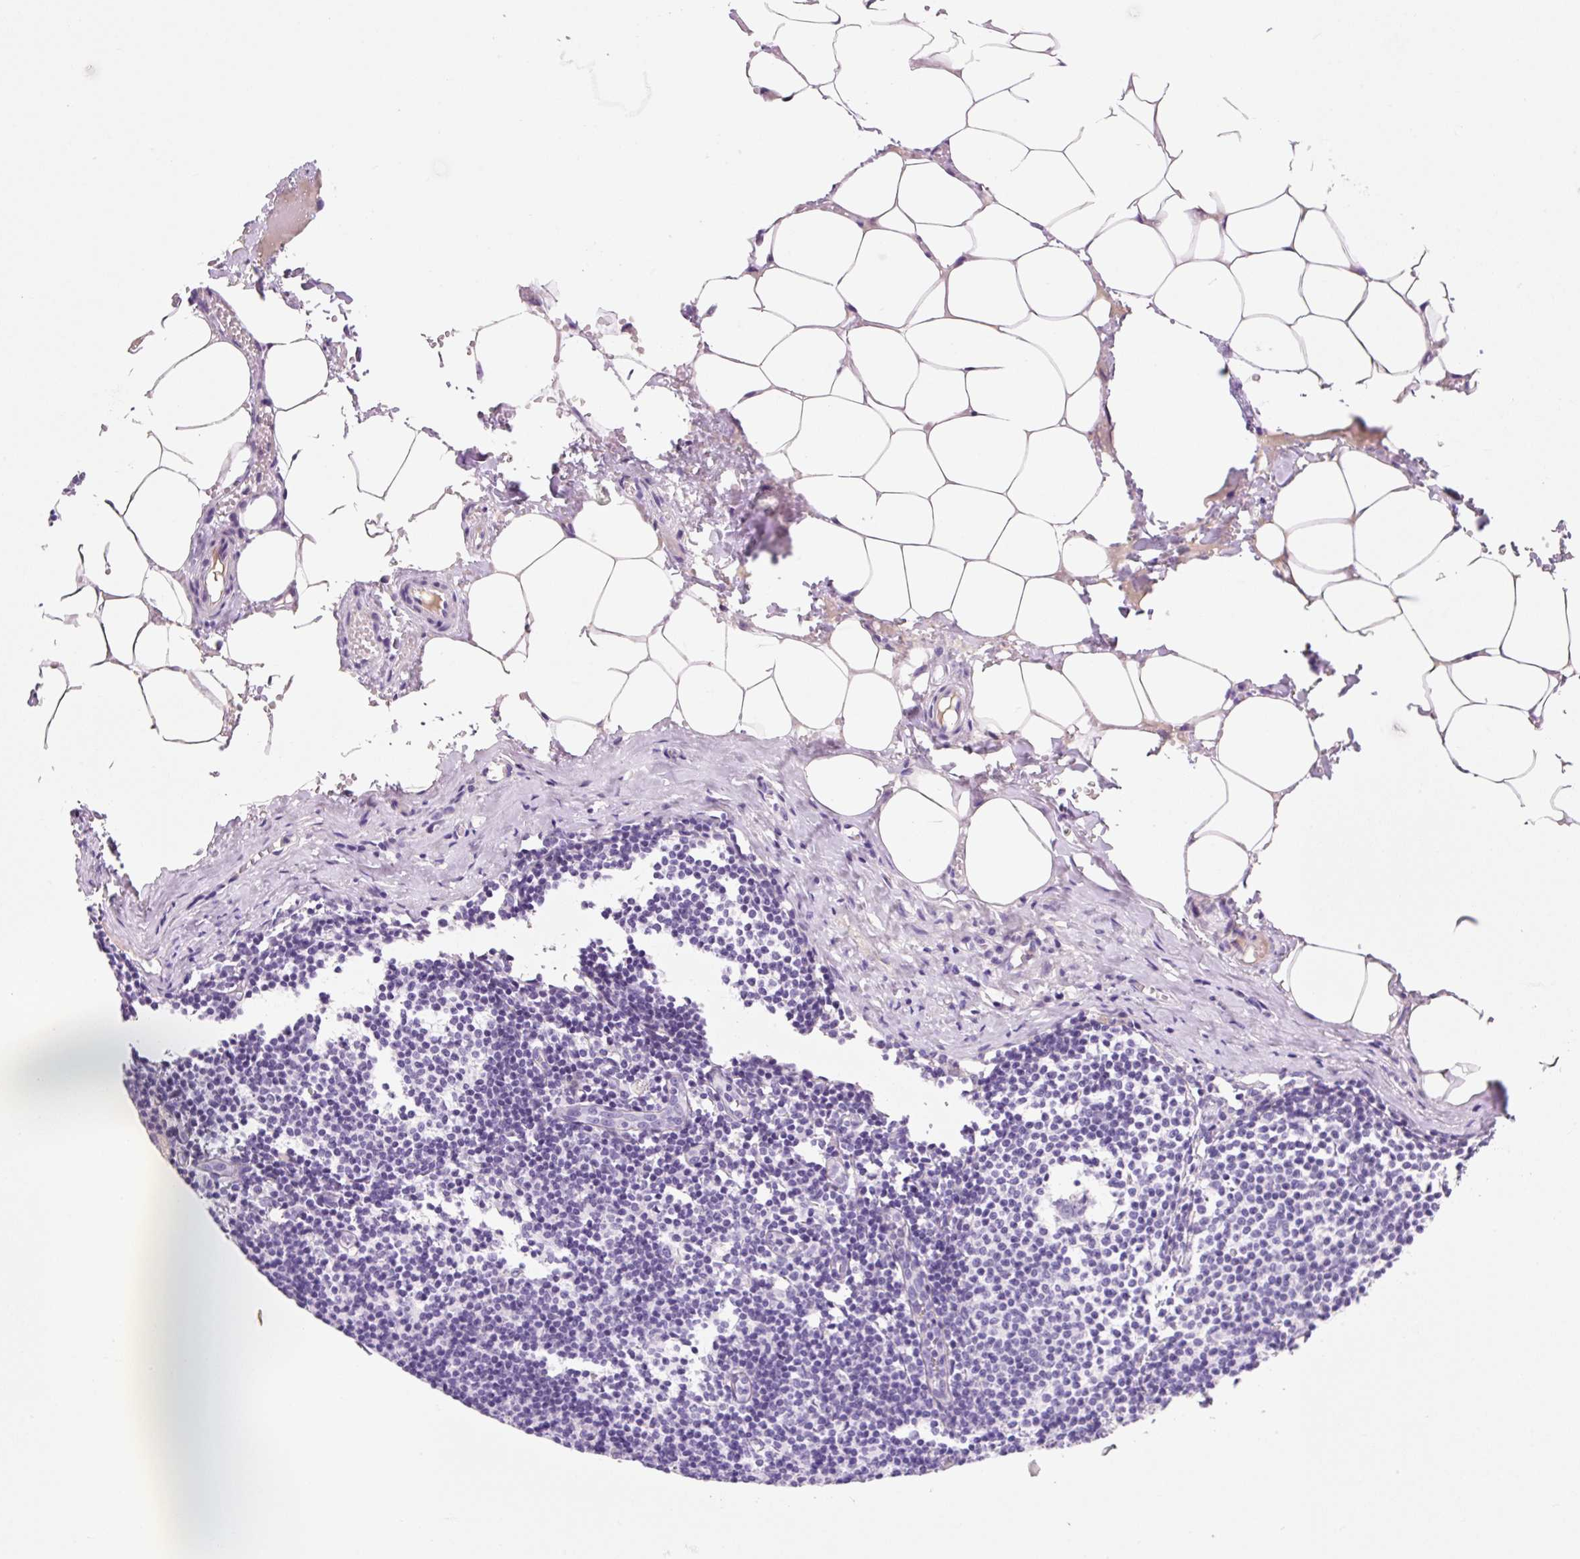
{"staining": {"intensity": "negative", "quantity": "none", "location": "none"}, "tissue": "lymph node", "cell_type": "Germinal center cells", "image_type": "normal", "snomed": [{"axis": "morphology", "description": "Normal tissue, NOS"}, {"axis": "topography", "description": "Lymph node"}], "caption": "Immunohistochemistry image of benign lymph node stained for a protein (brown), which displays no positivity in germinal center cells.", "gene": "ZNF121", "patient": {"sex": "male", "age": 49}}